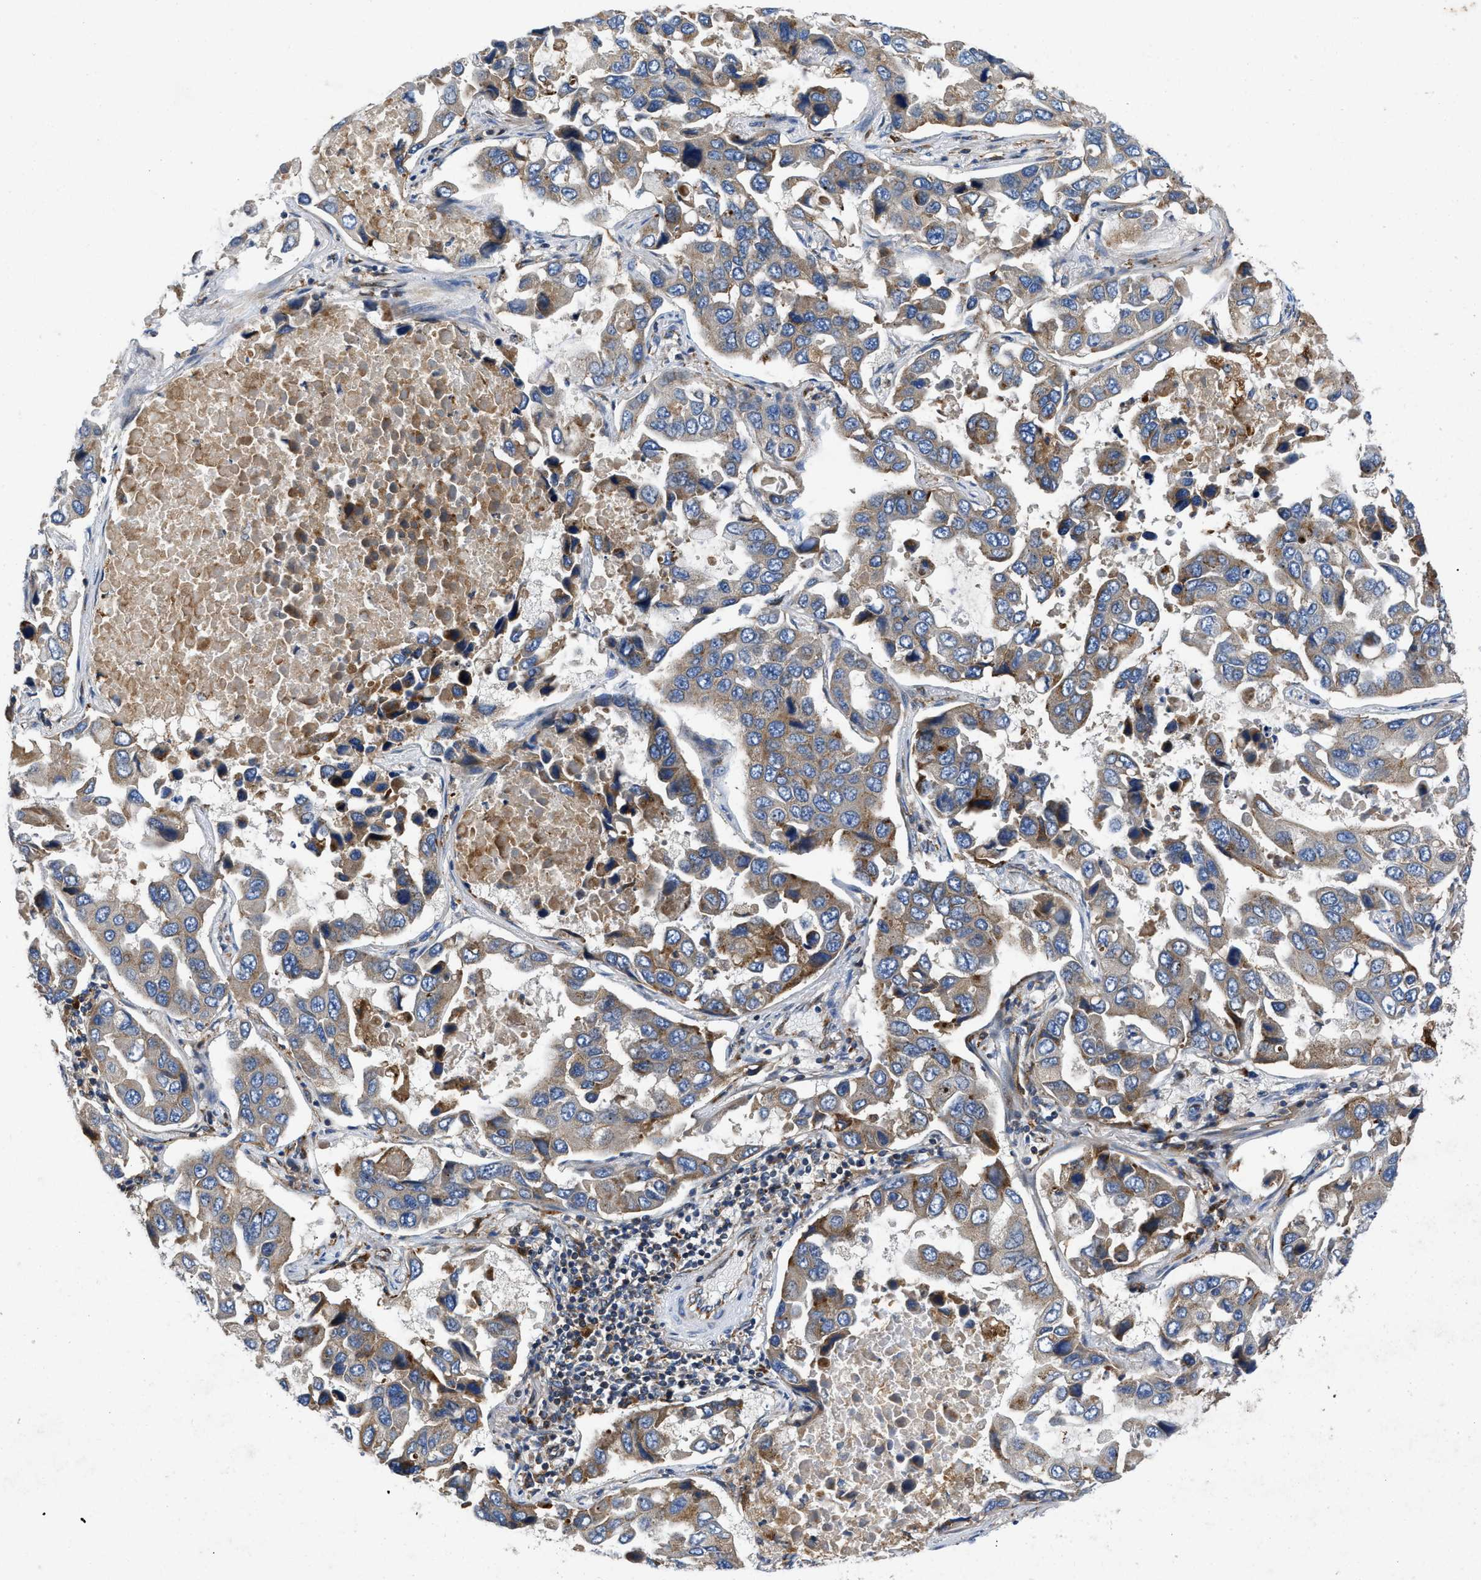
{"staining": {"intensity": "moderate", "quantity": "25%-75%", "location": "cytoplasmic/membranous"}, "tissue": "lung cancer", "cell_type": "Tumor cells", "image_type": "cancer", "snomed": [{"axis": "morphology", "description": "Adenocarcinoma, NOS"}, {"axis": "topography", "description": "Lung"}], "caption": "A photomicrograph of human lung adenocarcinoma stained for a protein reveals moderate cytoplasmic/membranous brown staining in tumor cells.", "gene": "ENPP4", "patient": {"sex": "male", "age": 64}}